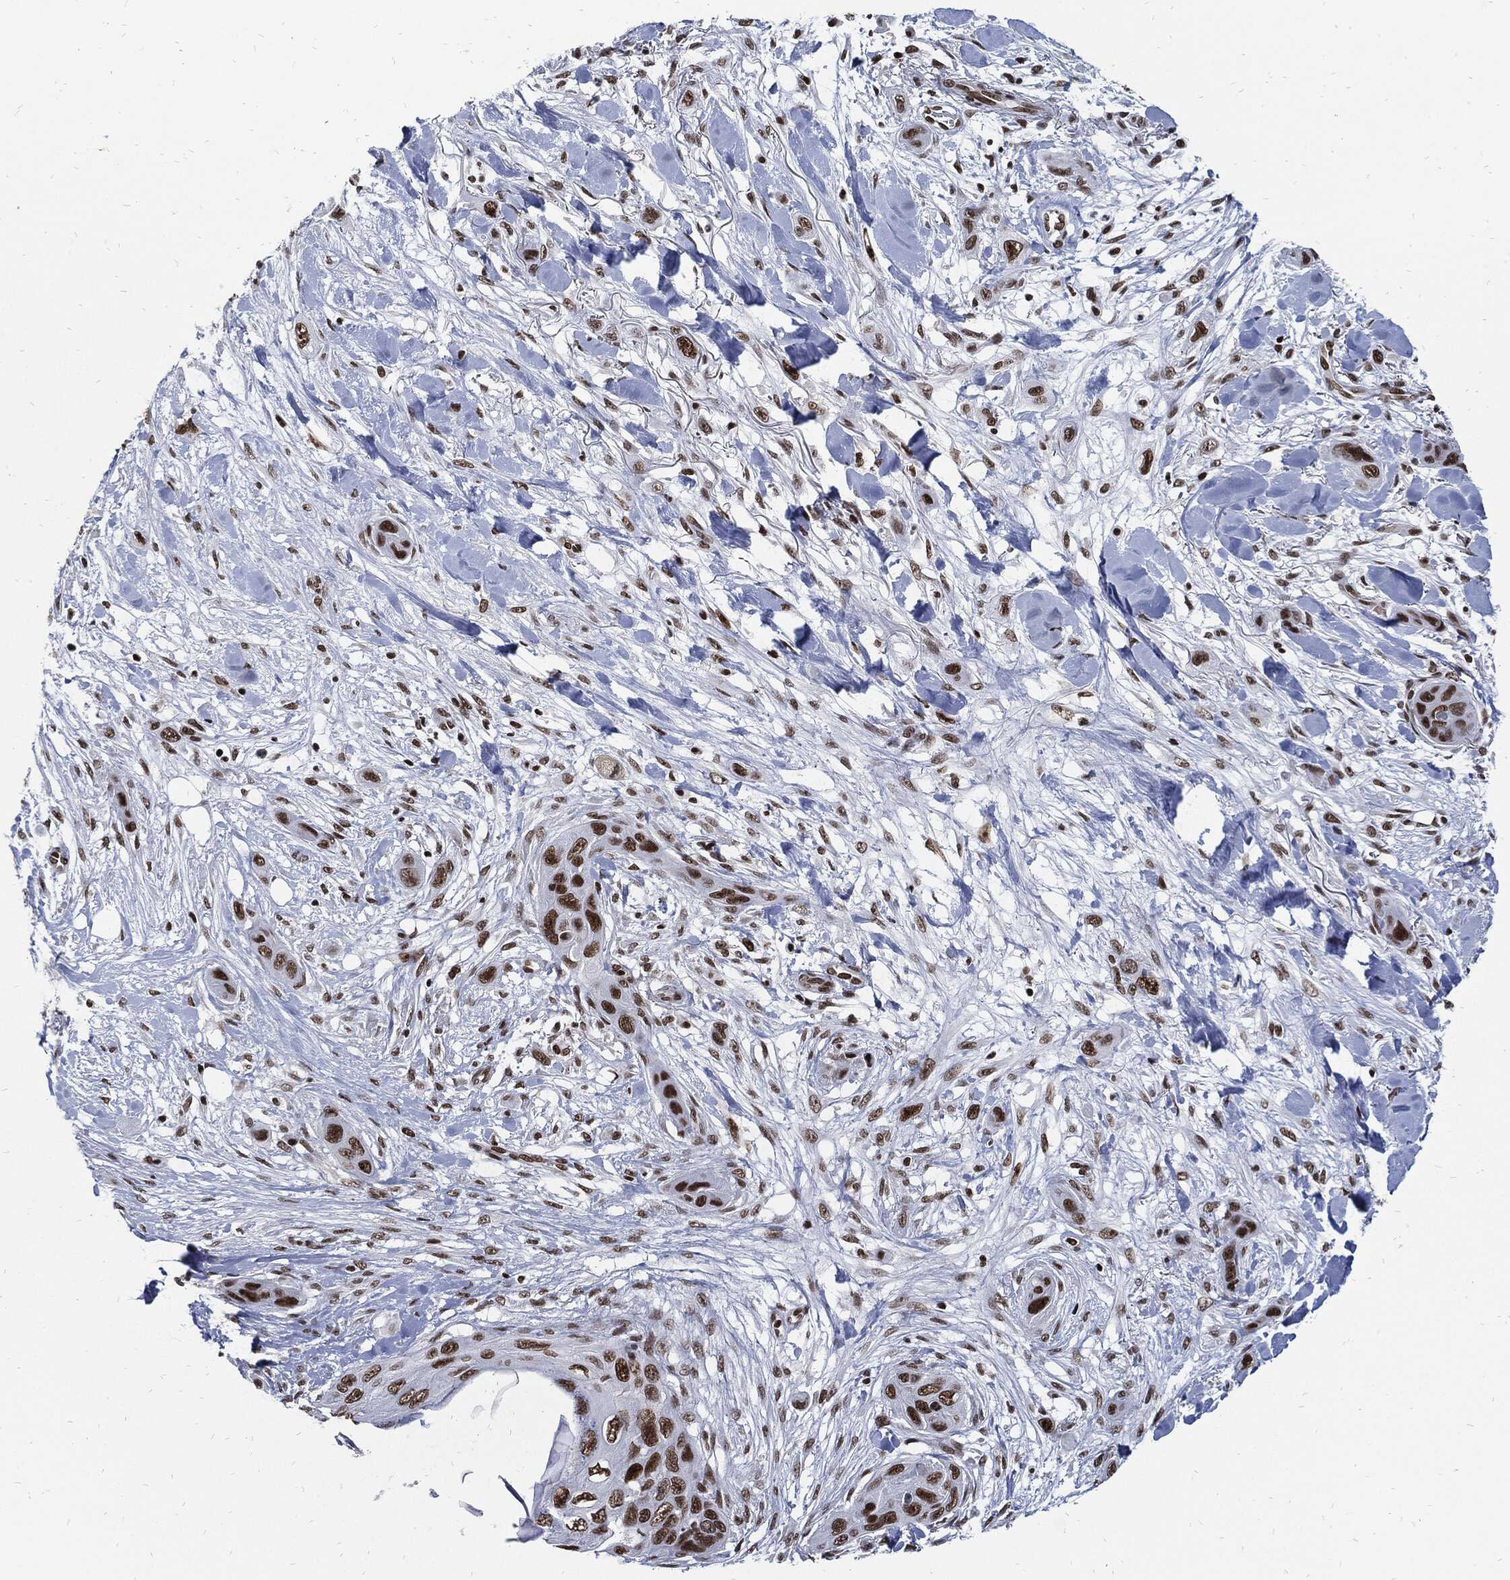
{"staining": {"intensity": "strong", "quantity": ">75%", "location": "nuclear"}, "tissue": "skin cancer", "cell_type": "Tumor cells", "image_type": "cancer", "snomed": [{"axis": "morphology", "description": "Squamous cell carcinoma, NOS"}, {"axis": "topography", "description": "Skin"}], "caption": "IHC histopathology image of skin squamous cell carcinoma stained for a protein (brown), which exhibits high levels of strong nuclear expression in about >75% of tumor cells.", "gene": "TERF2", "patient": {"sex": "male", "age": 78}}